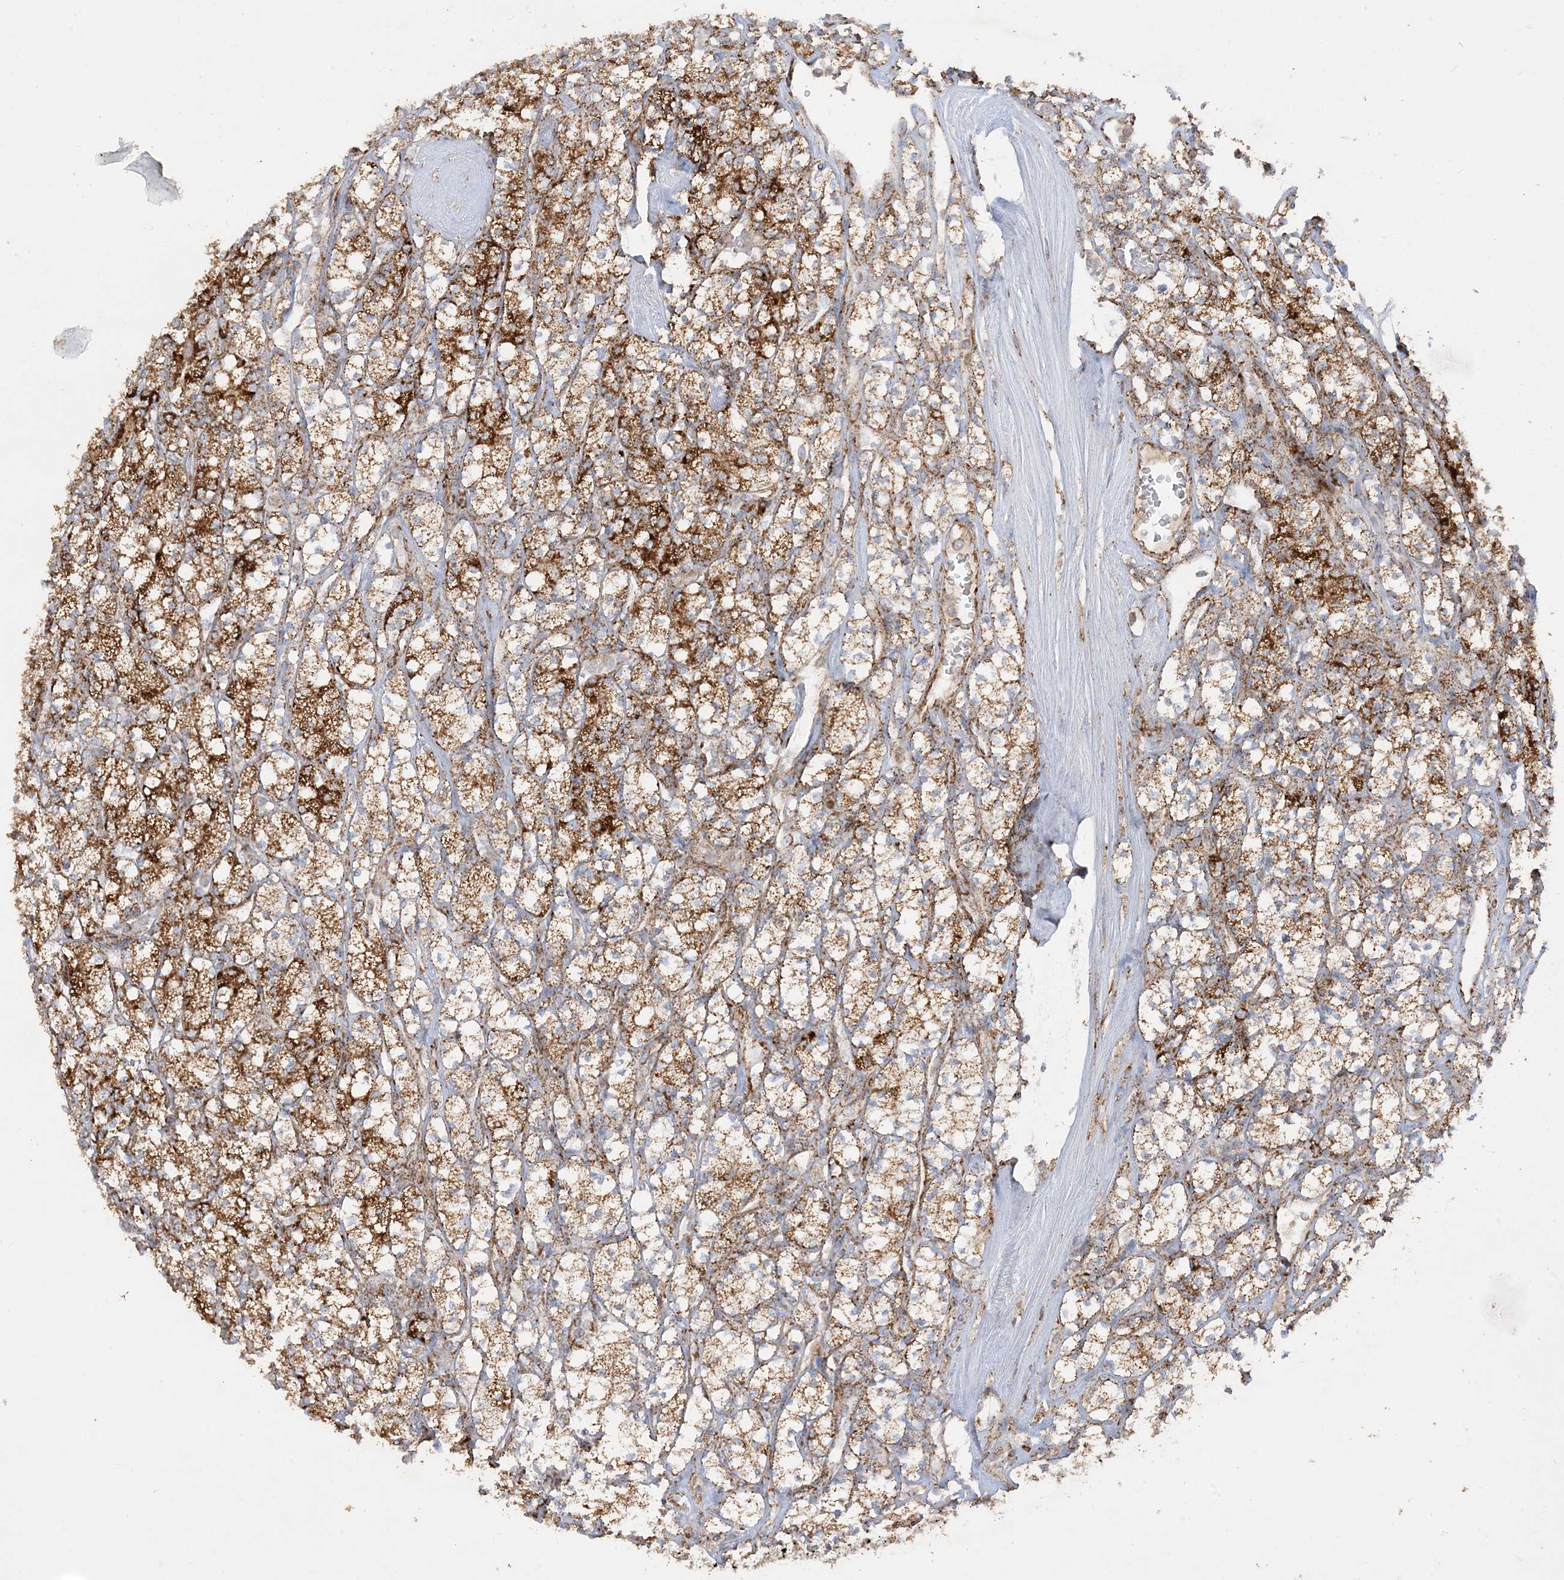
{"staining": {"intensity": "strong", "quantity": ">75%", "location": "cytoplasmic/membranous"}, "tissue": "renal cancer", "cell_type": "Tumor cells", "image_type": "cancer", "snomed": [{"axis": "morphology", "description": "Adenocarcinoma, NOS"}, {"axis": "topography", "description": "Kidney"}], "caption": "Renal cancer stained with a brown dye exhibits strong cytoplasmic/membranous positive positivity in approximately >75% of tumor cells.", "gene": "NDUFAF3", "patient": {"sex": "male", "age": 77}}